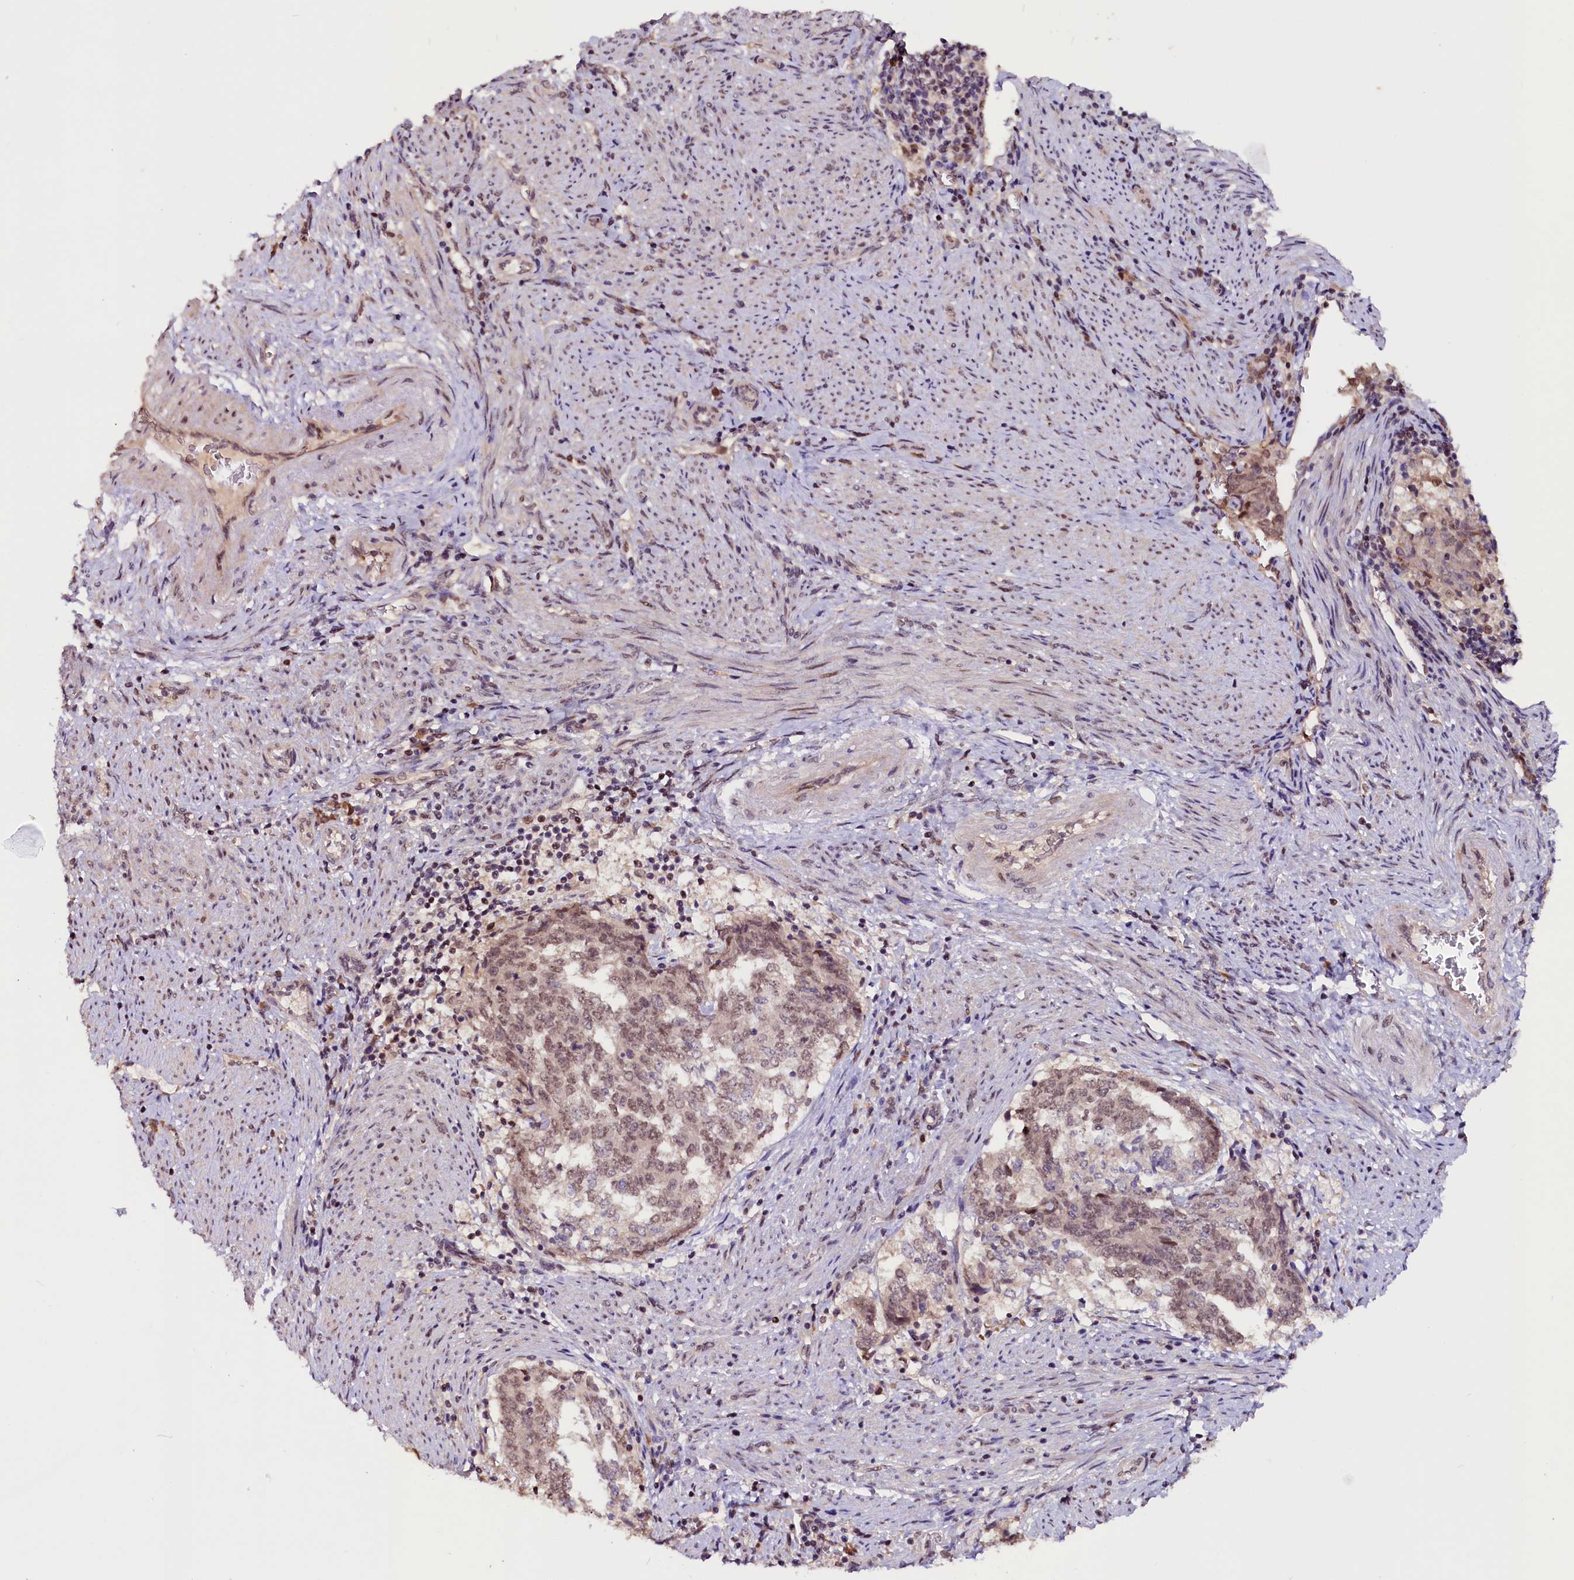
{"staining": {"intensity": "moderate", "quantity": ">75%", "location": "nuclear"}, "tissue": "endometrial cancer", "cell_type": "Tumor cells", "image_type": "cancer", "snomed": [{"axis": "morphology", "description": "Adenocarcinoma, NOS"}, {"axis": "topography", "description": "Endometrium"}], "caption": "This is an image of immunohistochemistry (IHC) staining of endometrial cancer, which shows moderate staining in the nuclear of tumor cells.", "gene": "RNMT", "patient": {"sex": "female", "age": 80}}